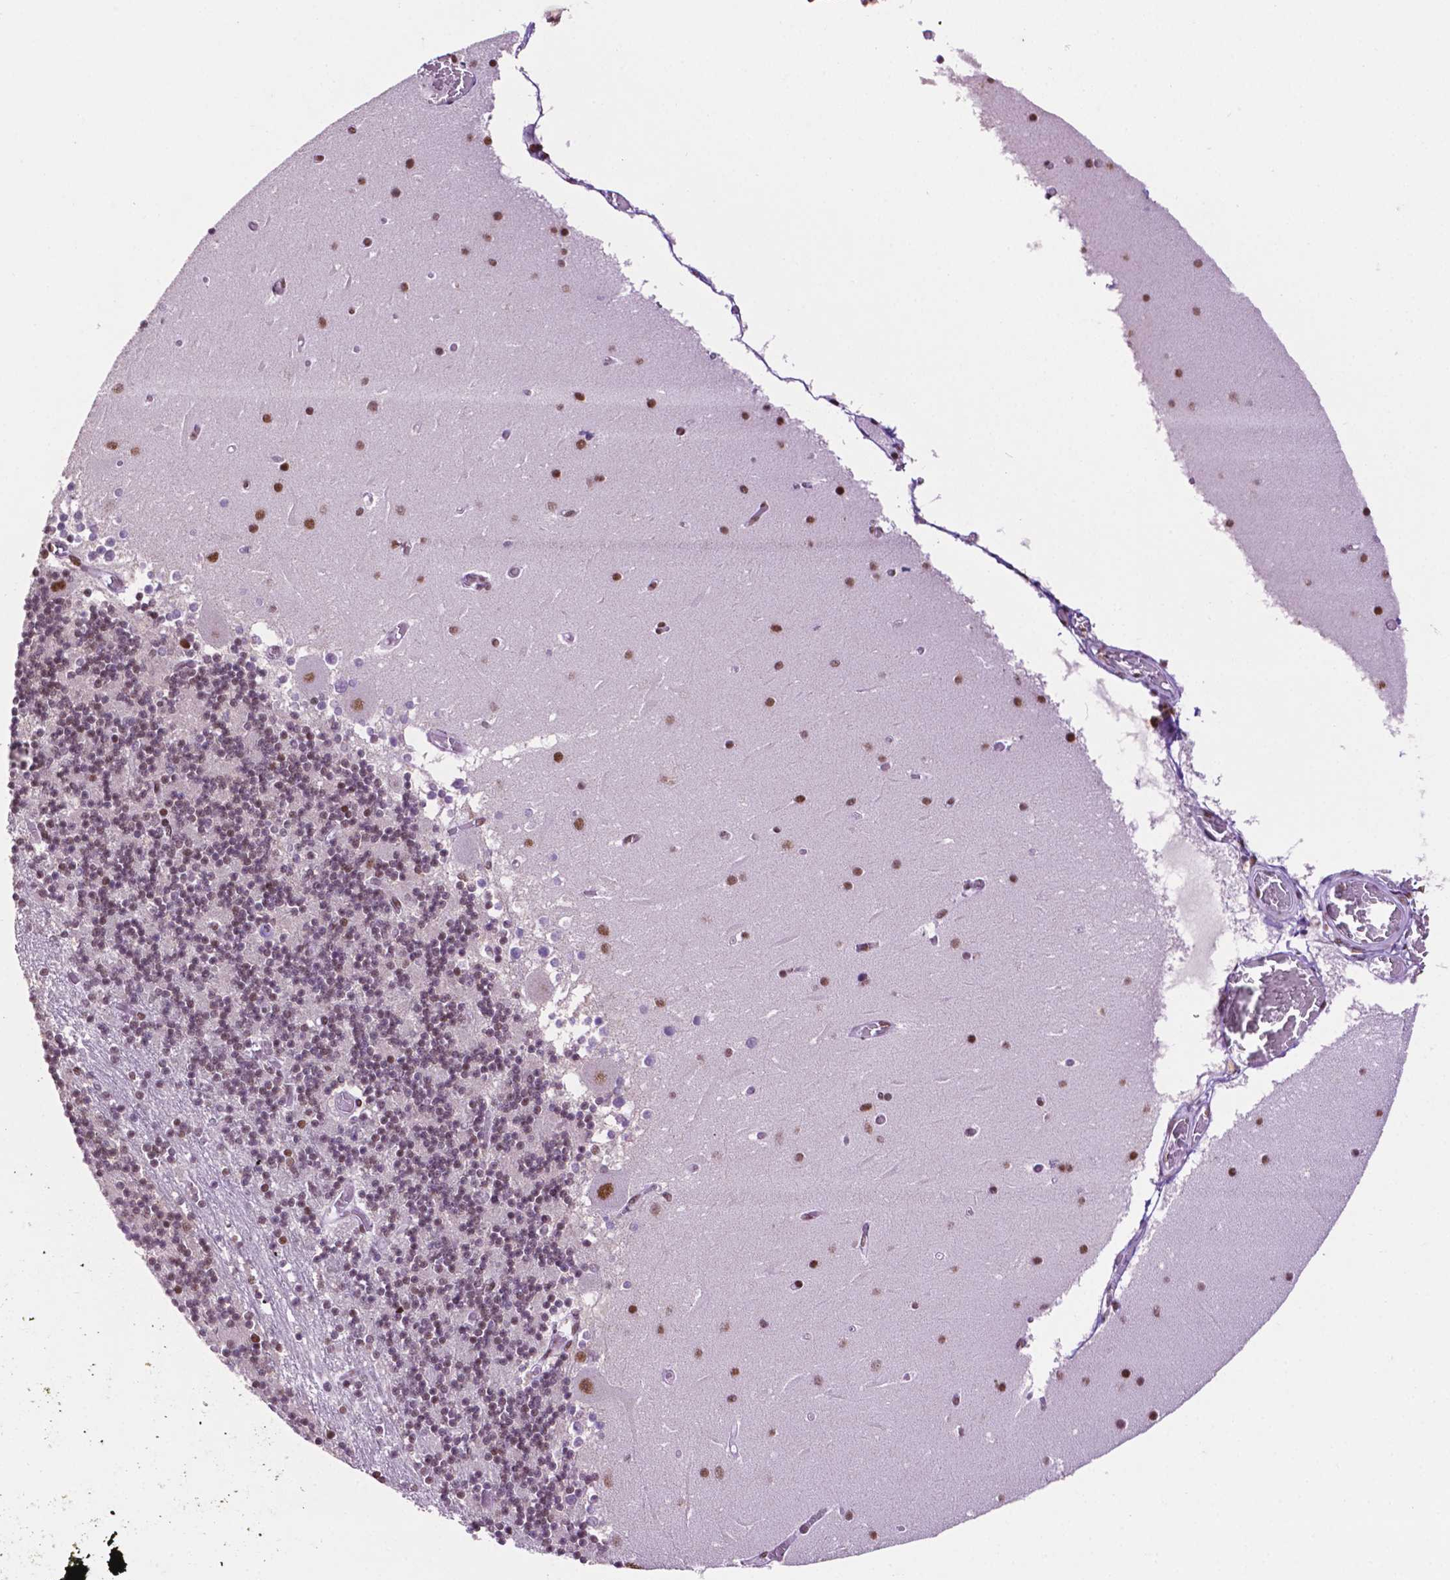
{"staining": {"intensity": "moderate", "quantity": ">75%", "location": "nuclear"}, "tissue": "cerebellum", "cell_type": "Cells in granular layer", "image_type": "normal", "snomed": [{"axis": "morphology", "description": "Normal tissue, NOS"}, {"axis": "topography", "description": "Cerebellum"}], "caption": "This image reveals unremarkable cerebellum stained with IHC to label a protein in brown. The nuclear of cells in granular layer show moderate positivity for the protein. Nuclei are counter-stained blue.", "gene": "CCAR2", "patient": {"sex": "female", "age": 28}}